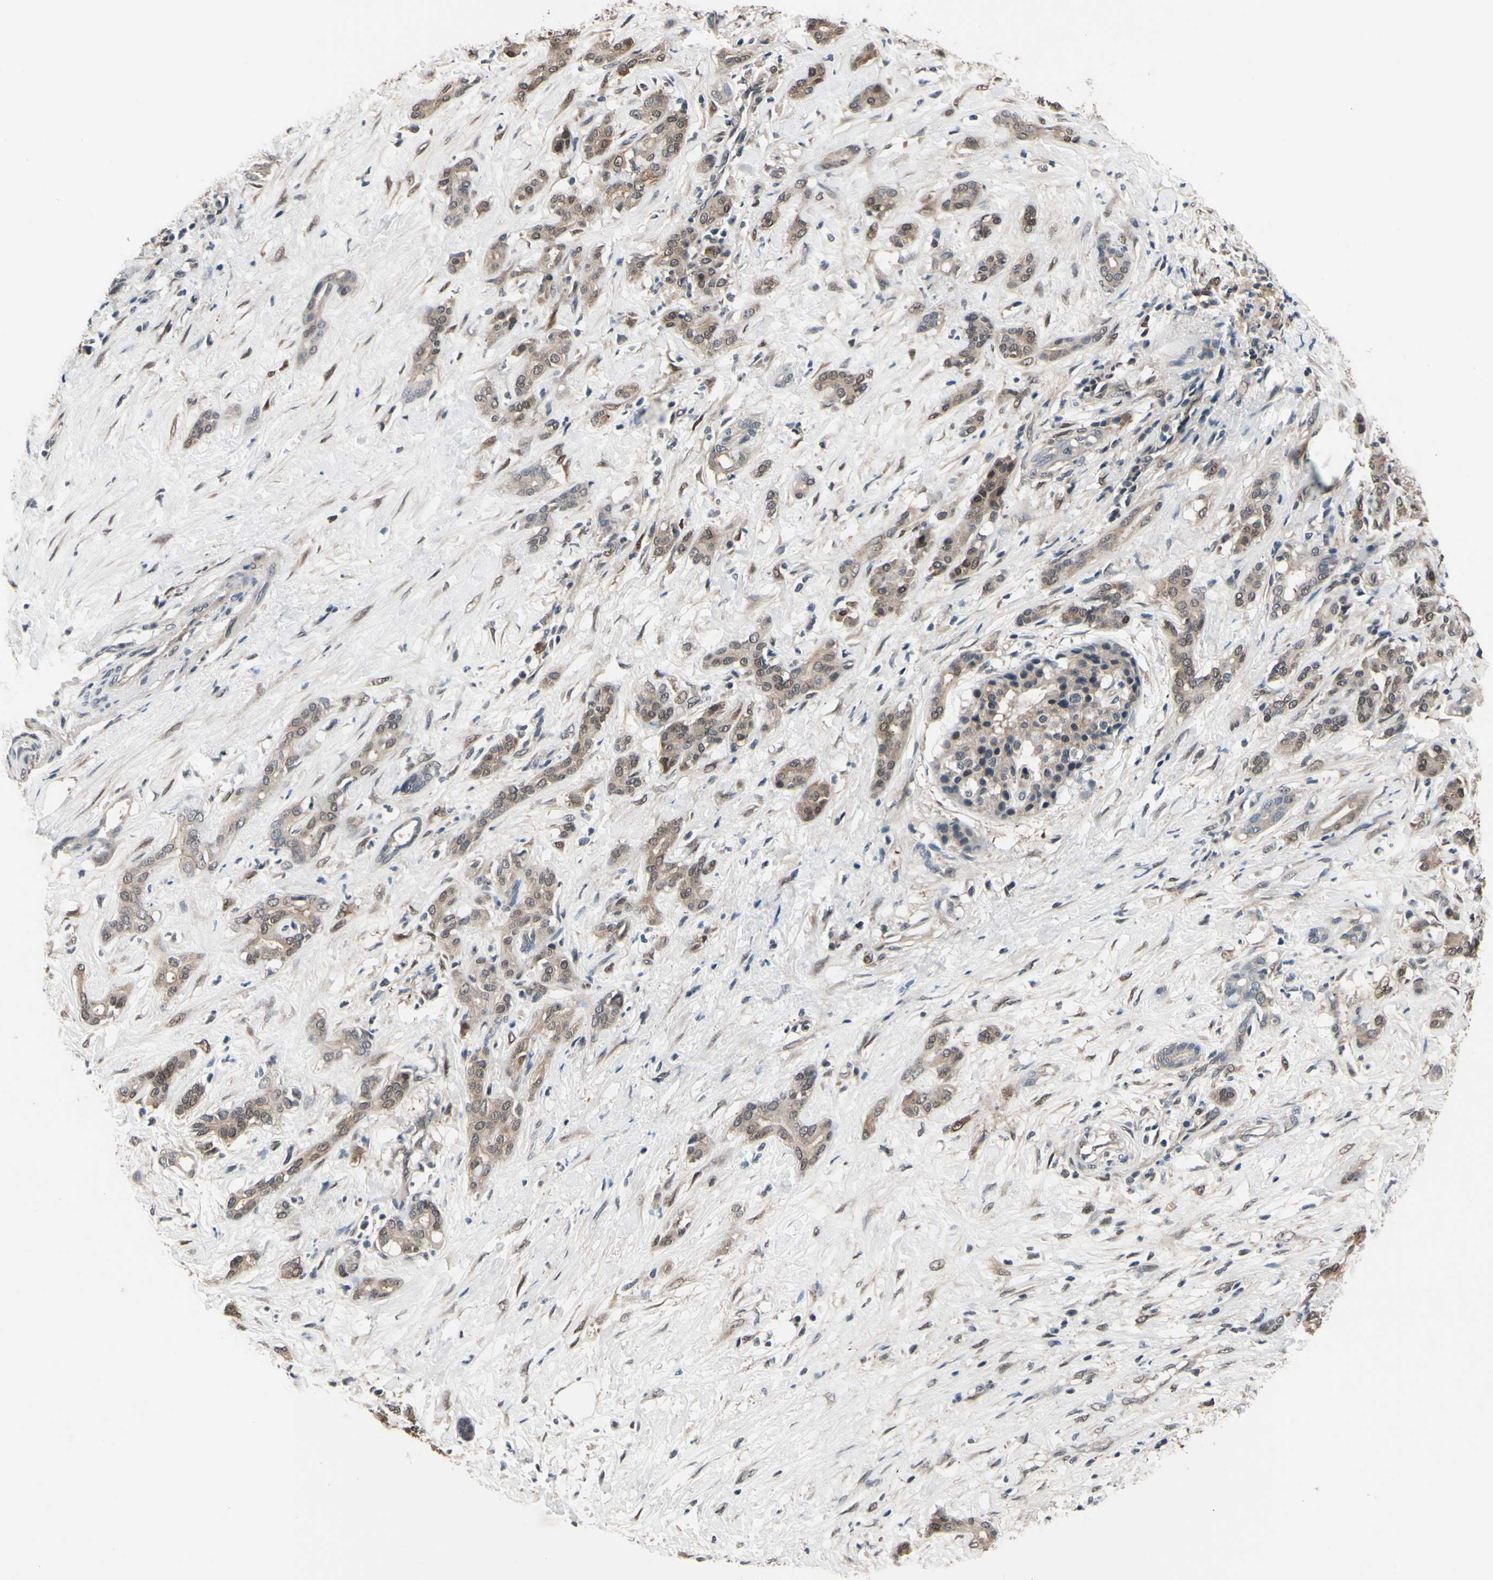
{"staining": {"intensity": "weak", "quantity": ">75%", "location": "cytoplasmic/membranous,nuclear"}, "tissue": "pancreatic cancer", "cell_type": "Tumor cells", "image_type": "cancer", "snomed": [{"axis": "morphology", "description": "Adenocarcinoma, NOS"}, {"axis": "topography", "description": "Pancreas"}], "caption": "IHC staining of pancreatic adenocarcinoma, which displays low levels of weak cytoplasmic/membranous and nuclear positivity in approximately >75% of tumor cells indicating weak cytoplasmic/membranous and nuclear protein staining. The staining was performed using DAB (brown) for protein detection and nuclei were counterstained in hematoxylin (blue).", "gene": "PRDX6", "patient": {"sex": "male", "age": 41}}